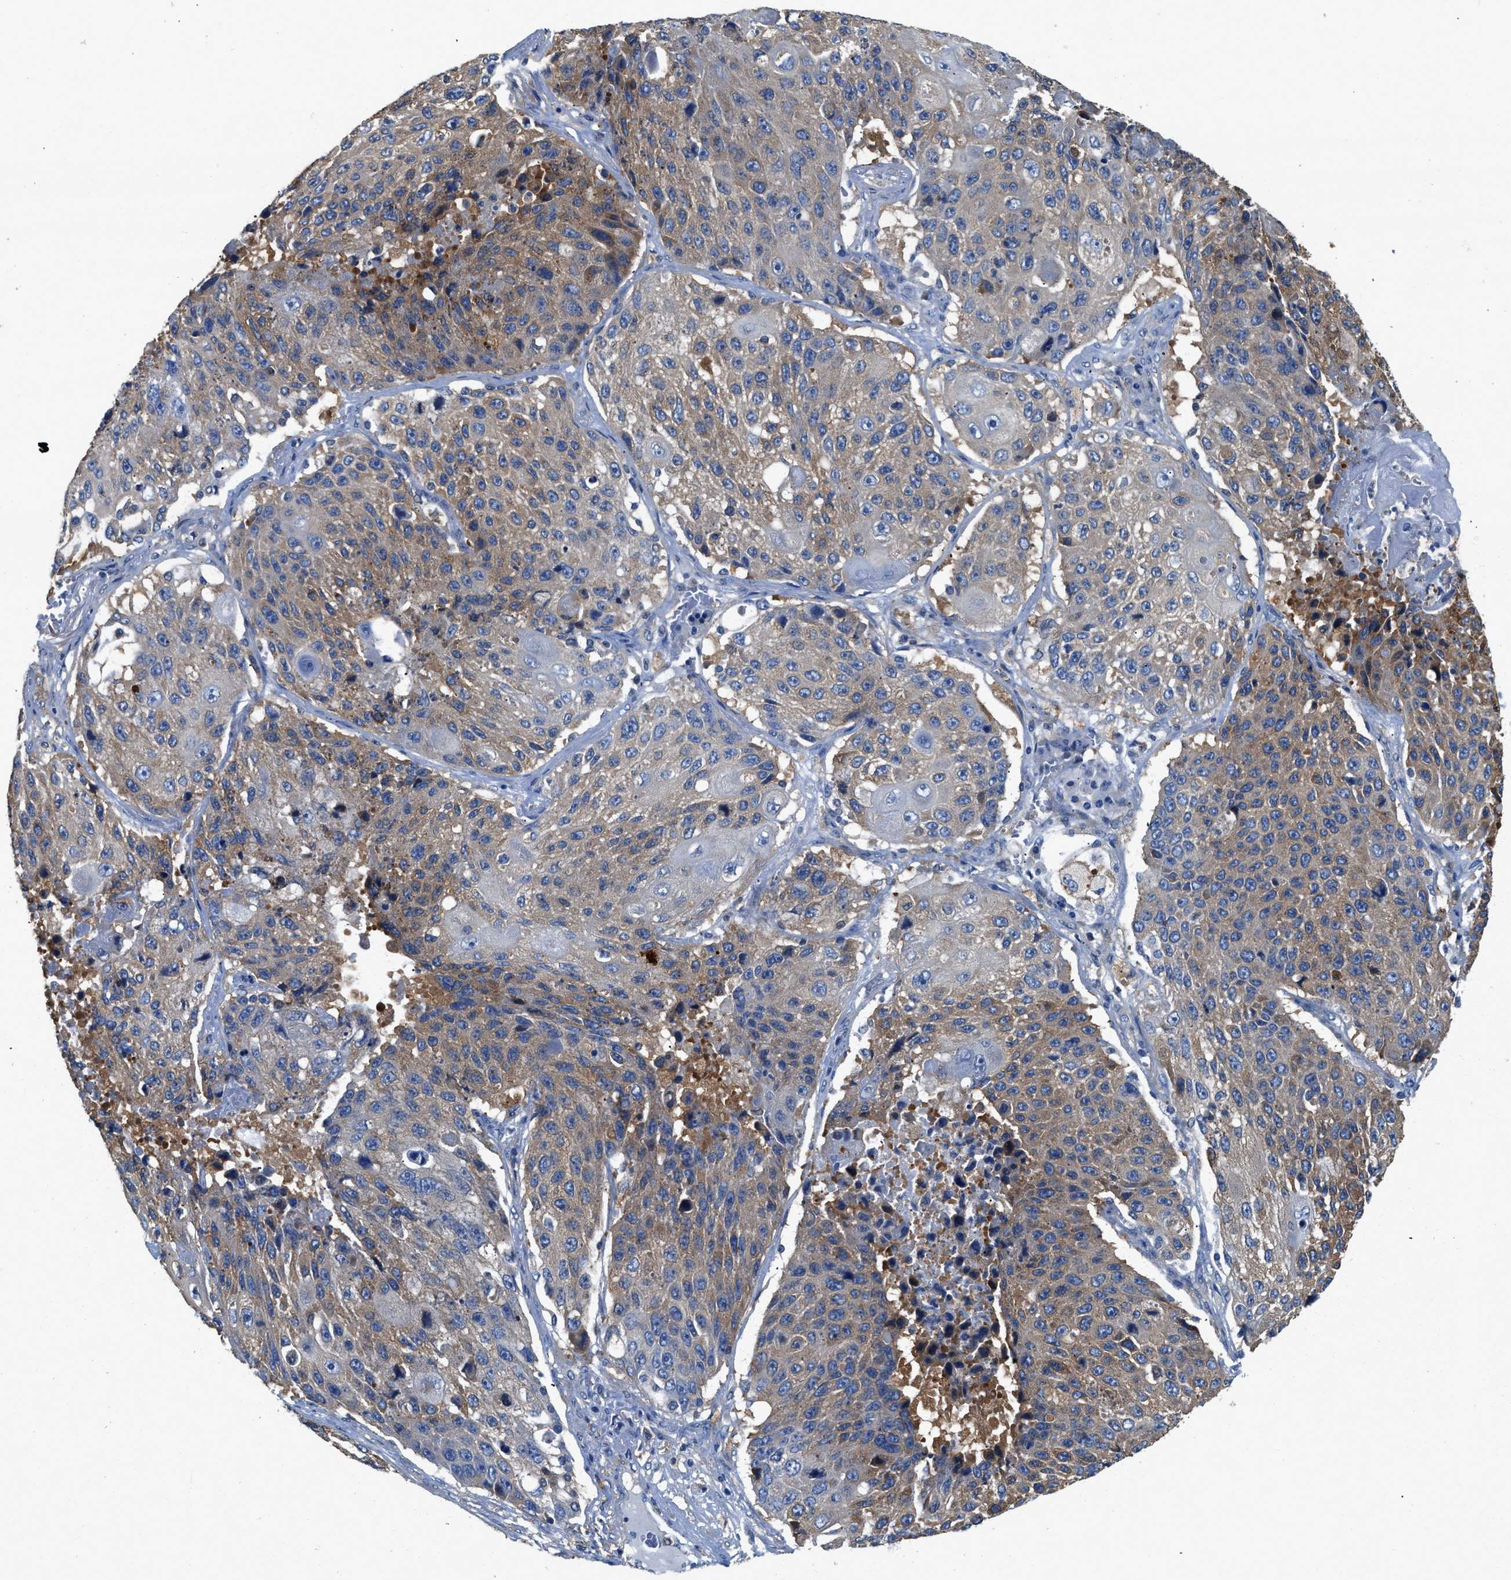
{"staining": {"intensity": "weak", "quantity": "25%-75%", "location": "cytoplasmic/membranous"}, "tissue": "lung cancer", "cell_type": "Tumor cells", "image_type": "cancer", "snomed": [{"axis": "morphology", "description": "Squamous cell carcinoma, NOS"}, {"axis": "topography", "description": "Lung"}], "caption": "Lung cancer (squamous cell carcinoma) stained with a brown dye demonstrates weak cytoplasmic/membranous positive positivity in approximately 25%-75% of tumor cells.", "gene": "PKM", "patient": {"sex": "male", "age": 61}}